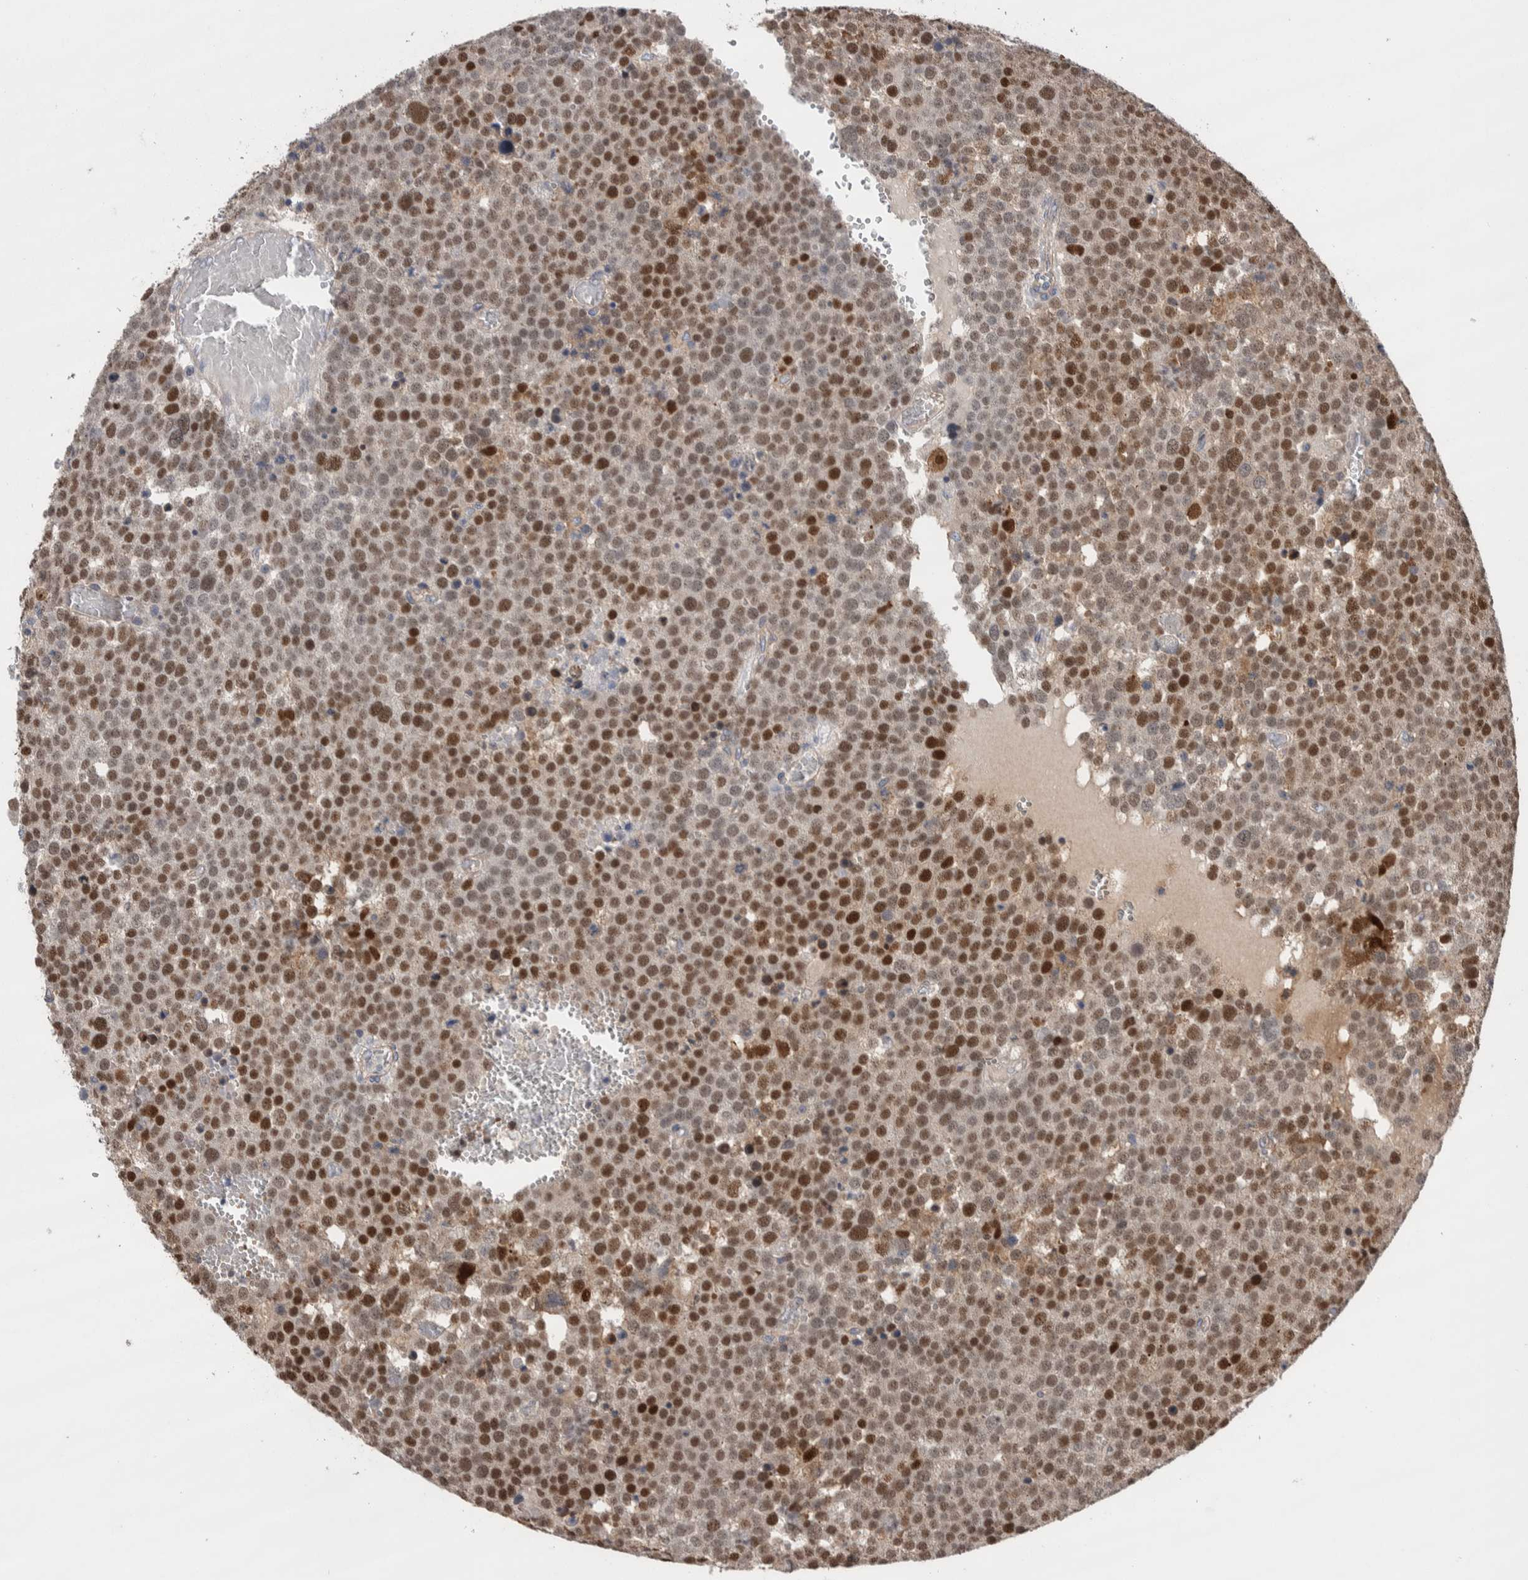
{"staining": {"intensity": "strong", "quantity": "25%-75%", "location": "nuclear"}, "tissue": "testis cancer", "cell_type": "Tumor cells", "image_type": "cancer", "snomed": [{"axis": "morphology", "description": "Seminoma, NOS"}, {"axis": "topography", "description": "Testis"}], "caption": "Tumor cells display high levels of strong nuclear staining in approximately 25%-75% of cells in human seminoma (testis).", "gene": "GCNA", "patient": {"sex": "male", "age": 71}}